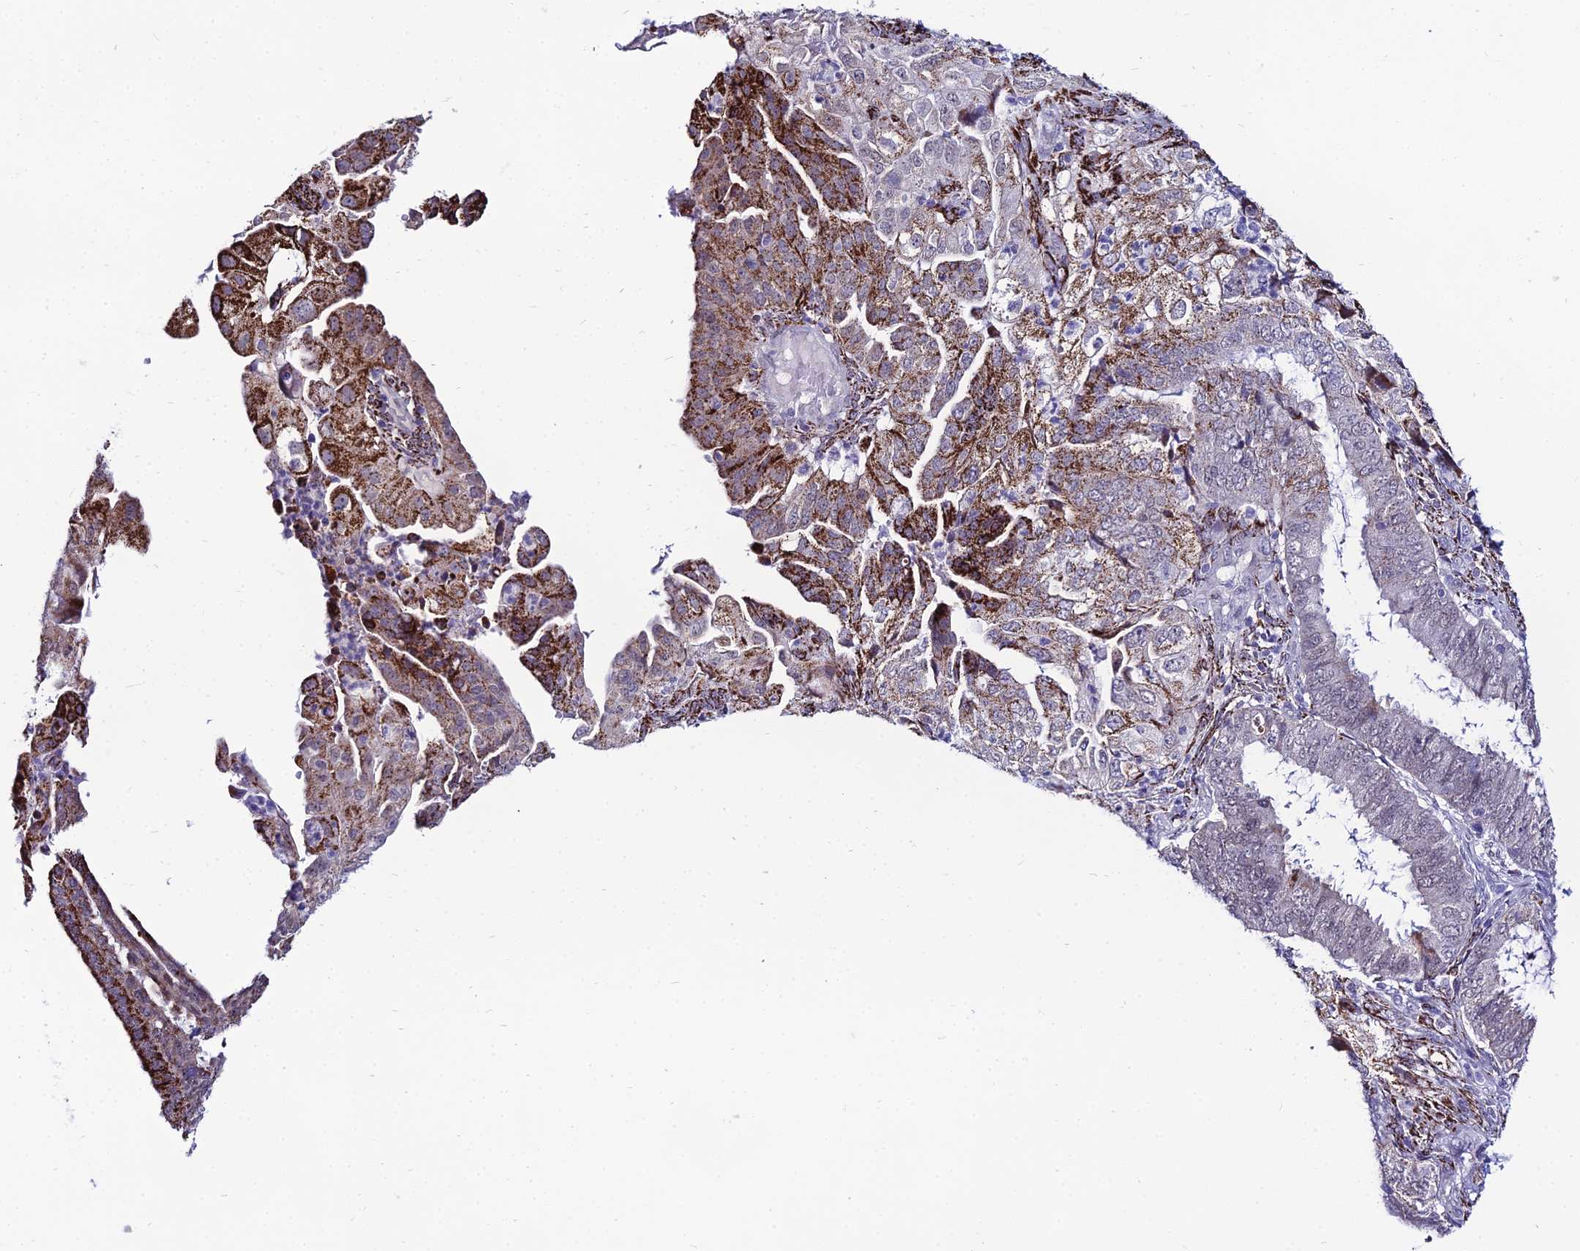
{"staining": {"intensity": "strong", "quantity": "25%-75%", "location": "cytoplasmic/membranous"}, "tissue": "endometrial cancer", "cell_type": "Tumor cells", "image_type": "cancer", "snomed": [{"axis": "morphology", "description": "Adenocarcinoma, NOS"}, {"axis": "topography", "description": "Endometrium"}], "caption": "Immunohistochemical staining of endometrial adenocarcinoma reveals strong cytoplasmic/membranous protein staining in approximately 25%-75% of tumor cells.", "gene": "C6orf163", "patient": {"sex": "female", "age": 51}}